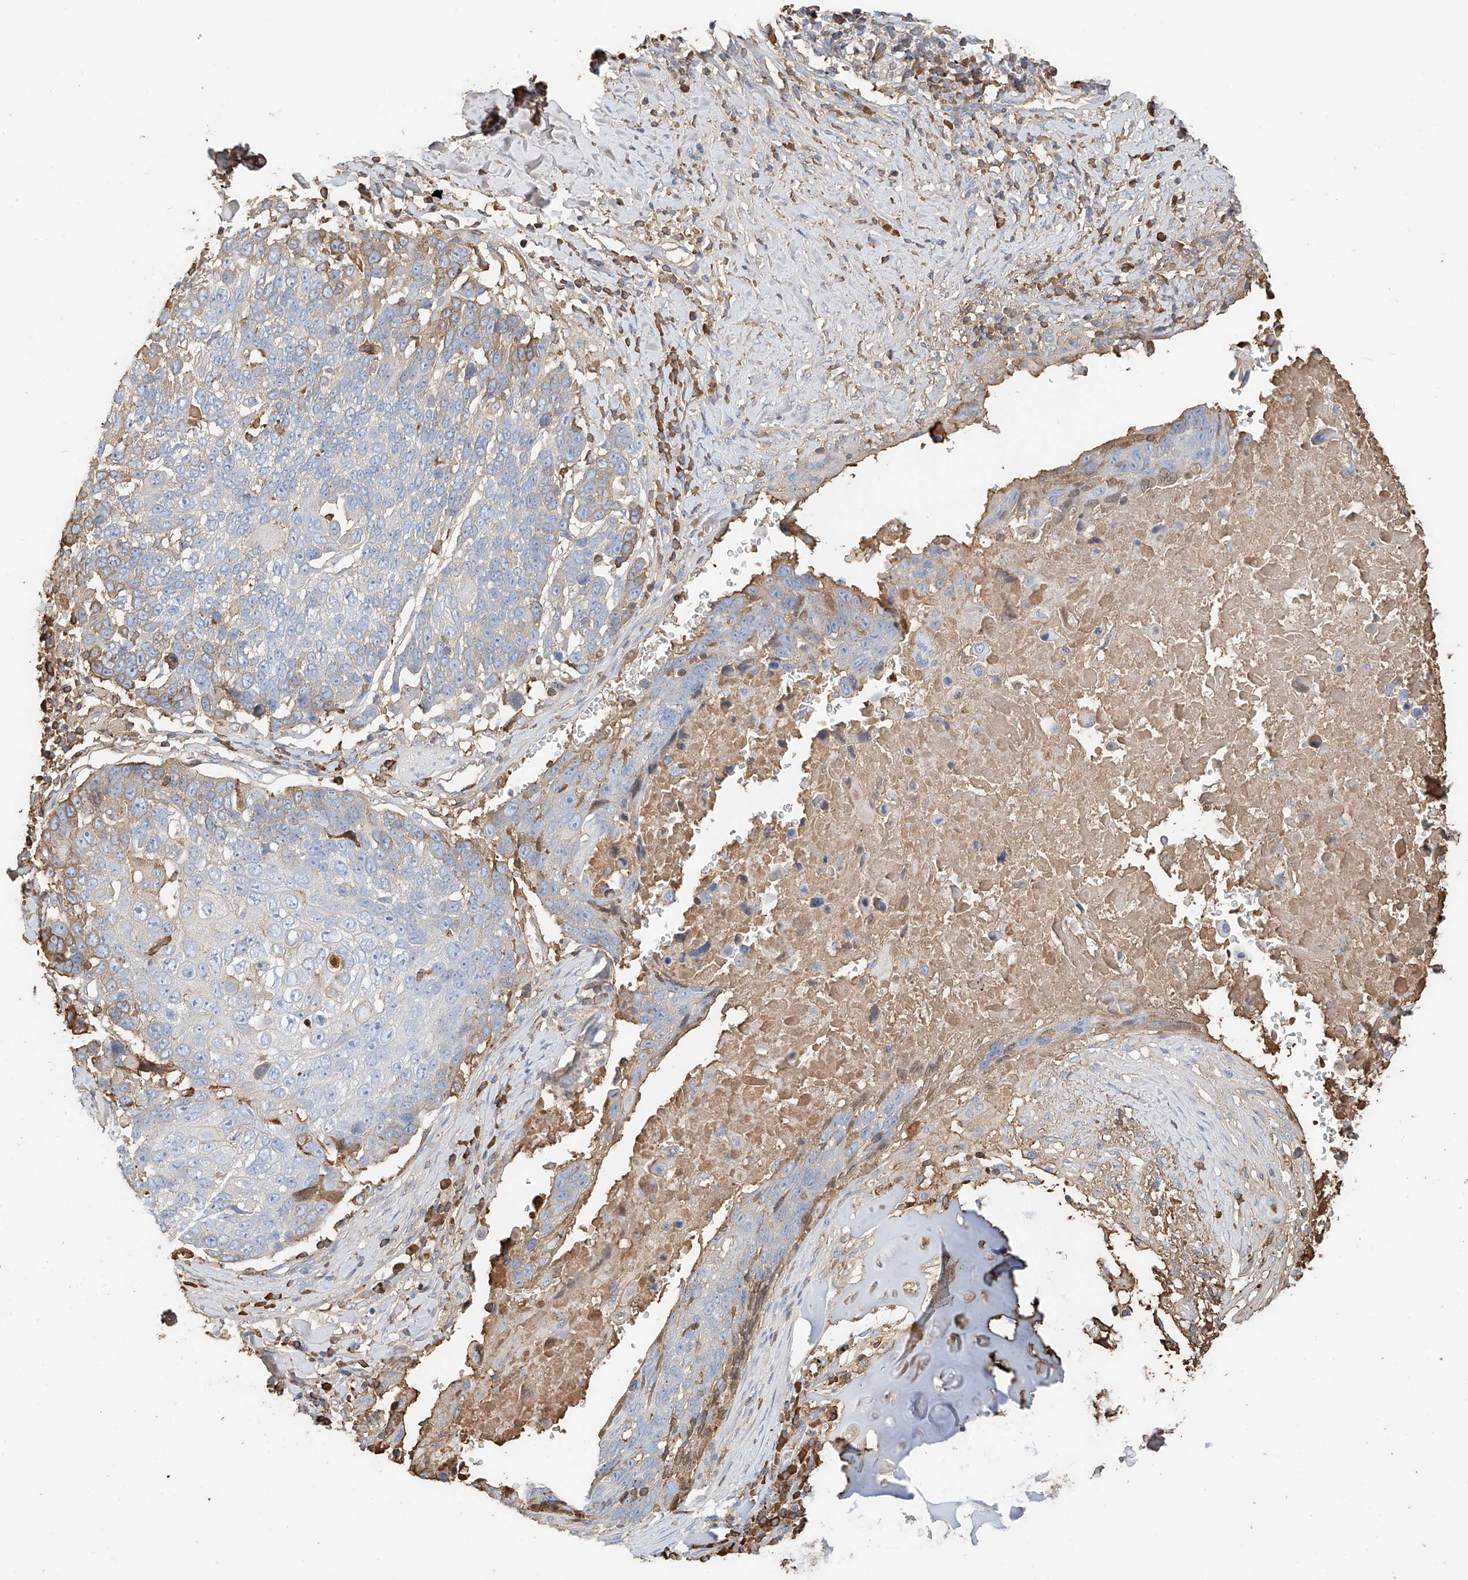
{"staining": {"intensity": "moderate", "quantity": "<25%", "location": "cytoplasmic/membranous"}, "tissue": "lung cancer", "cell_type": "Tumor cells", "image_type": "cancer", "snomed": [{"axis": "morphology", "description": "Squamous cell carcinoma, NOS"}, {"axis": "topography", "description": "Lung"}], "caption": "Tumor cells display low levels of moderate cytoplasmic/membranous expression in about <25% of cells in squamous cell carcinoma (lung).", "gene": "ZFP30", "patient": {"sex": "male", "age": 66}}